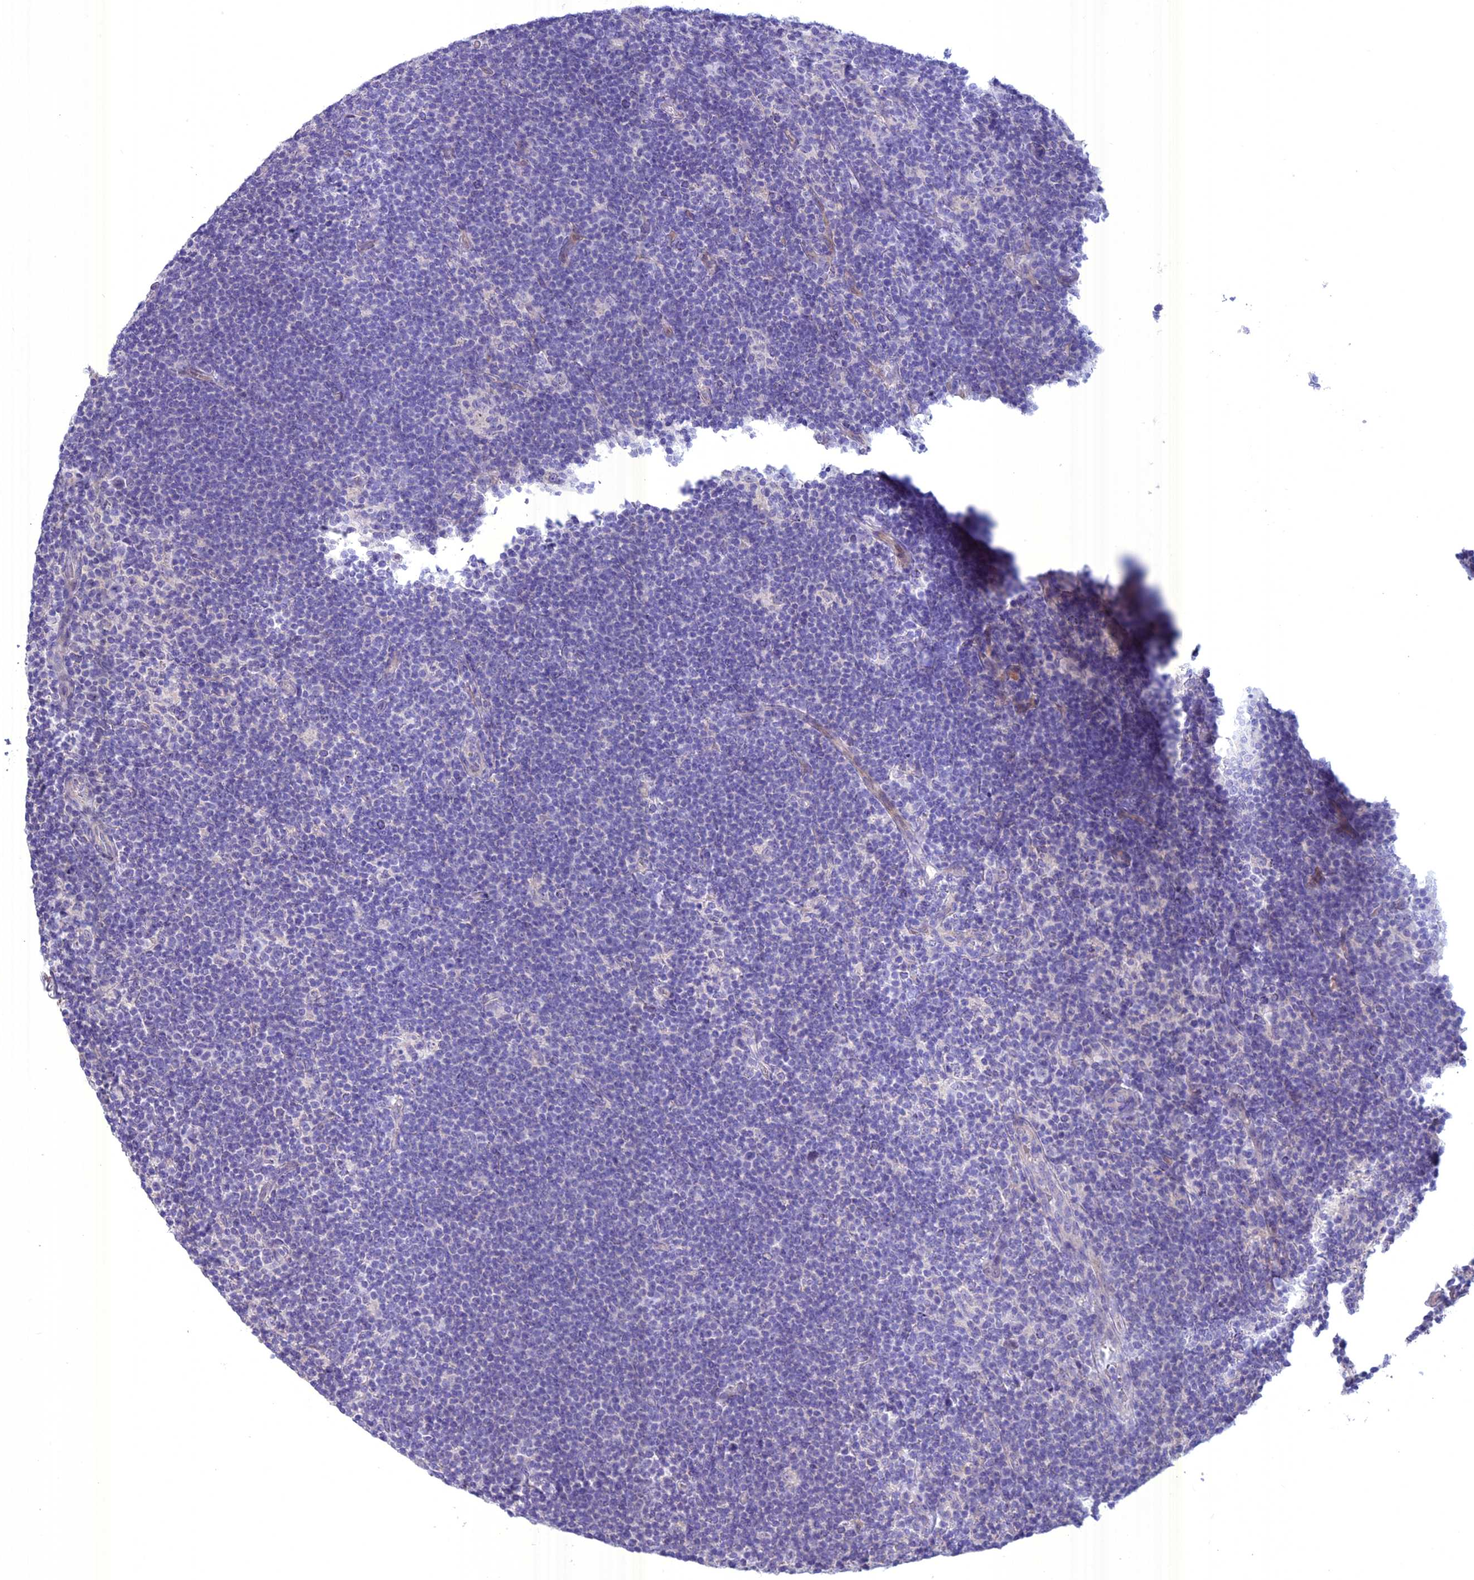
{"staining": {"intensity": "negative", "quantity": "none", "location": "none"}, "tissue": "lymphoma", "cell_type": "Tumor cells", "image_type": "cancer", "snomed": [{"axis": "morphology", "description": "Hodgkin's disease, NOS"}, {"axis": "topography", "description": "Lymph node"}], "caption": "The IHC histopathology image has no significant staining in tumor cells of lymphoma tissue. (Immunohistochemistry, brightfield microscopy, high magnification).", "gene": "SPHKAP", "patient": {"sex": "female", "age": 57}}